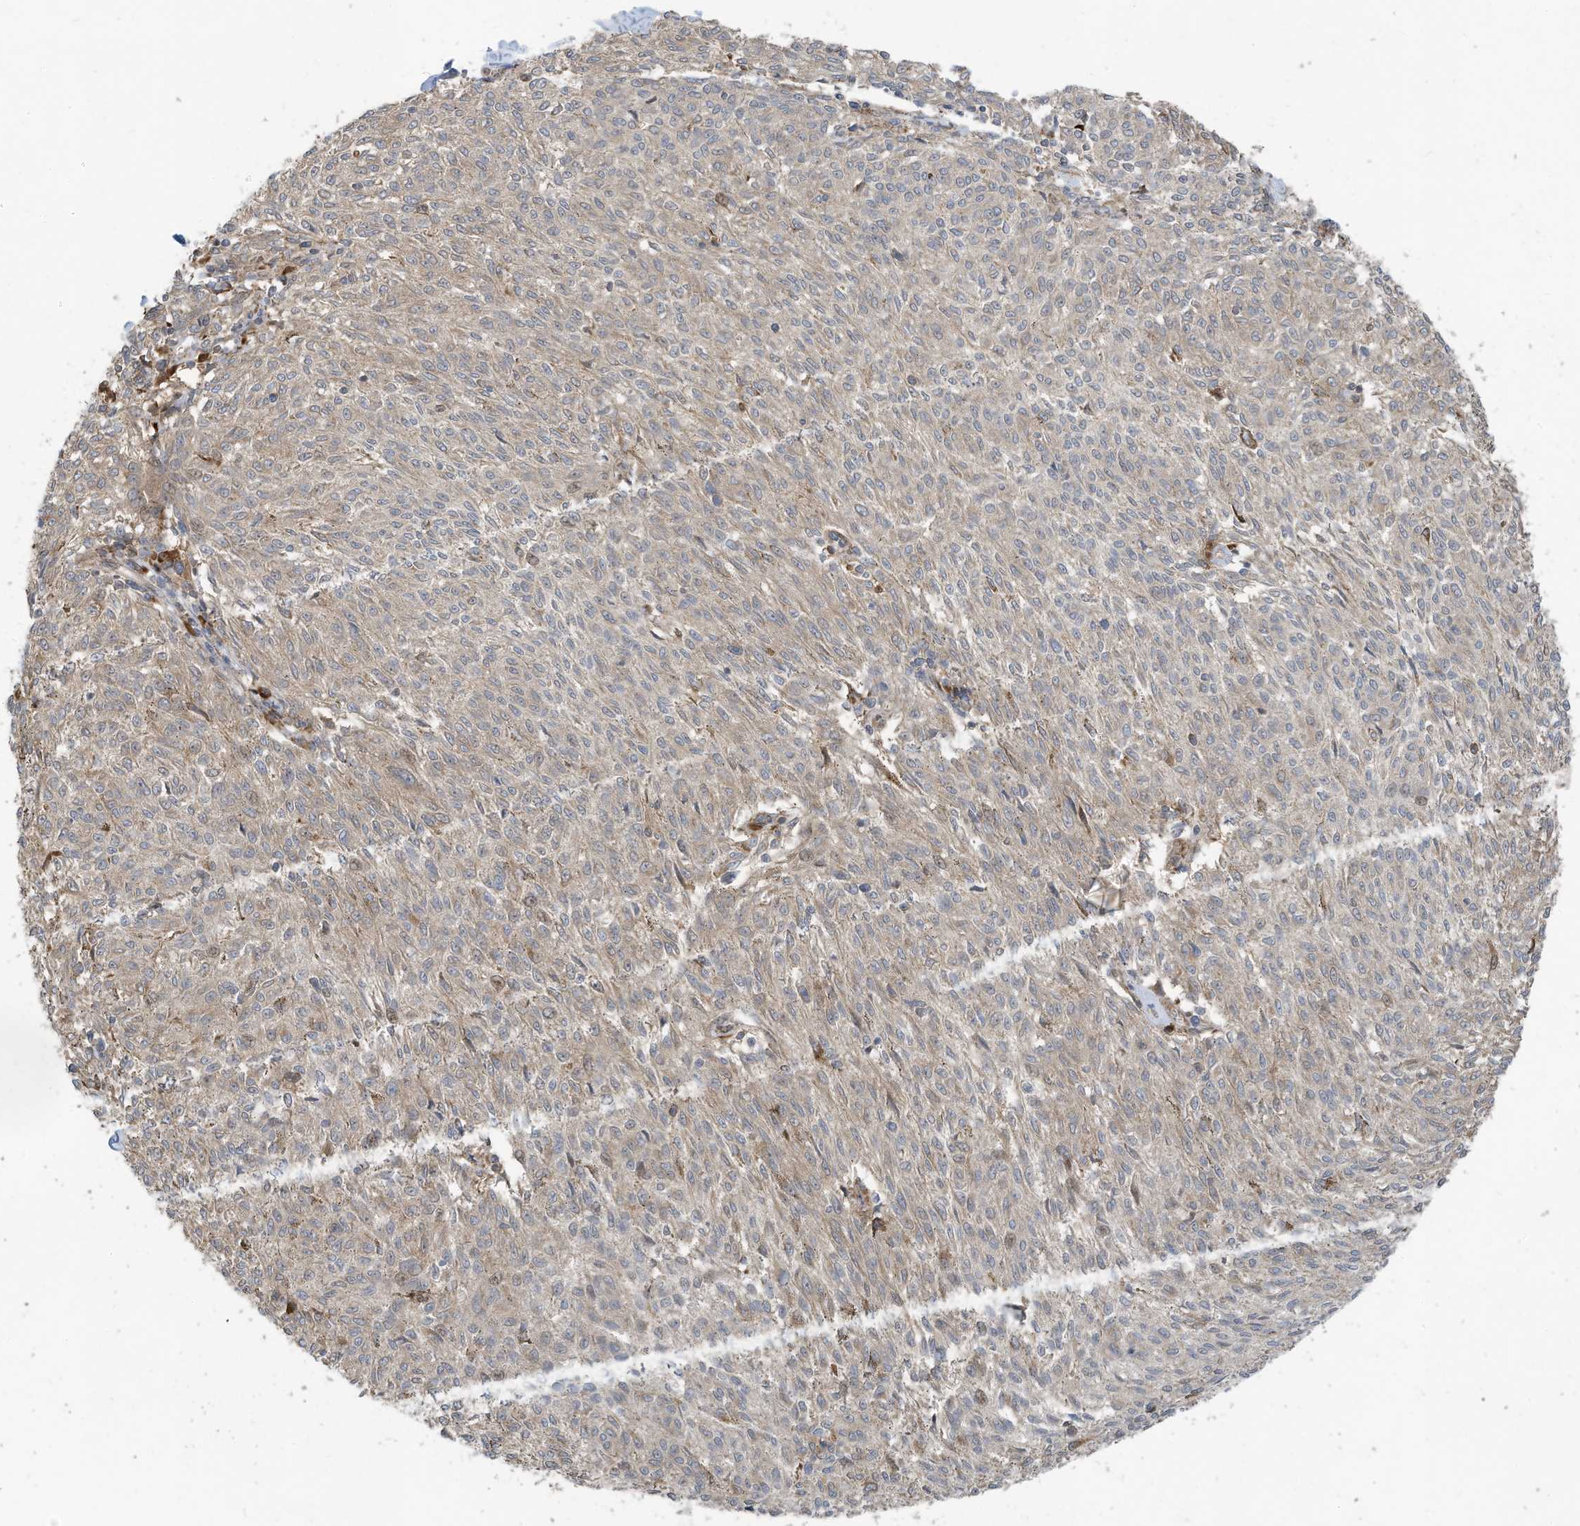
{"staining": {"intensity": "negative", "quantity": "none", "location": "none"}, "tissue": "melanoma", "cell_type": "Tumor cells", "image_type": "cancer", "snomed": [{"axis": "morphology", "description": "Malignant melanoma, NOS"}, {"axis": "topography", "description": "Skin"}], "caption": "Histopathology image shows no significant protein expression in tumor cells of malignant melanoma.", "gene": "USE1", "patient": {"sex": "female", "age": 72}}